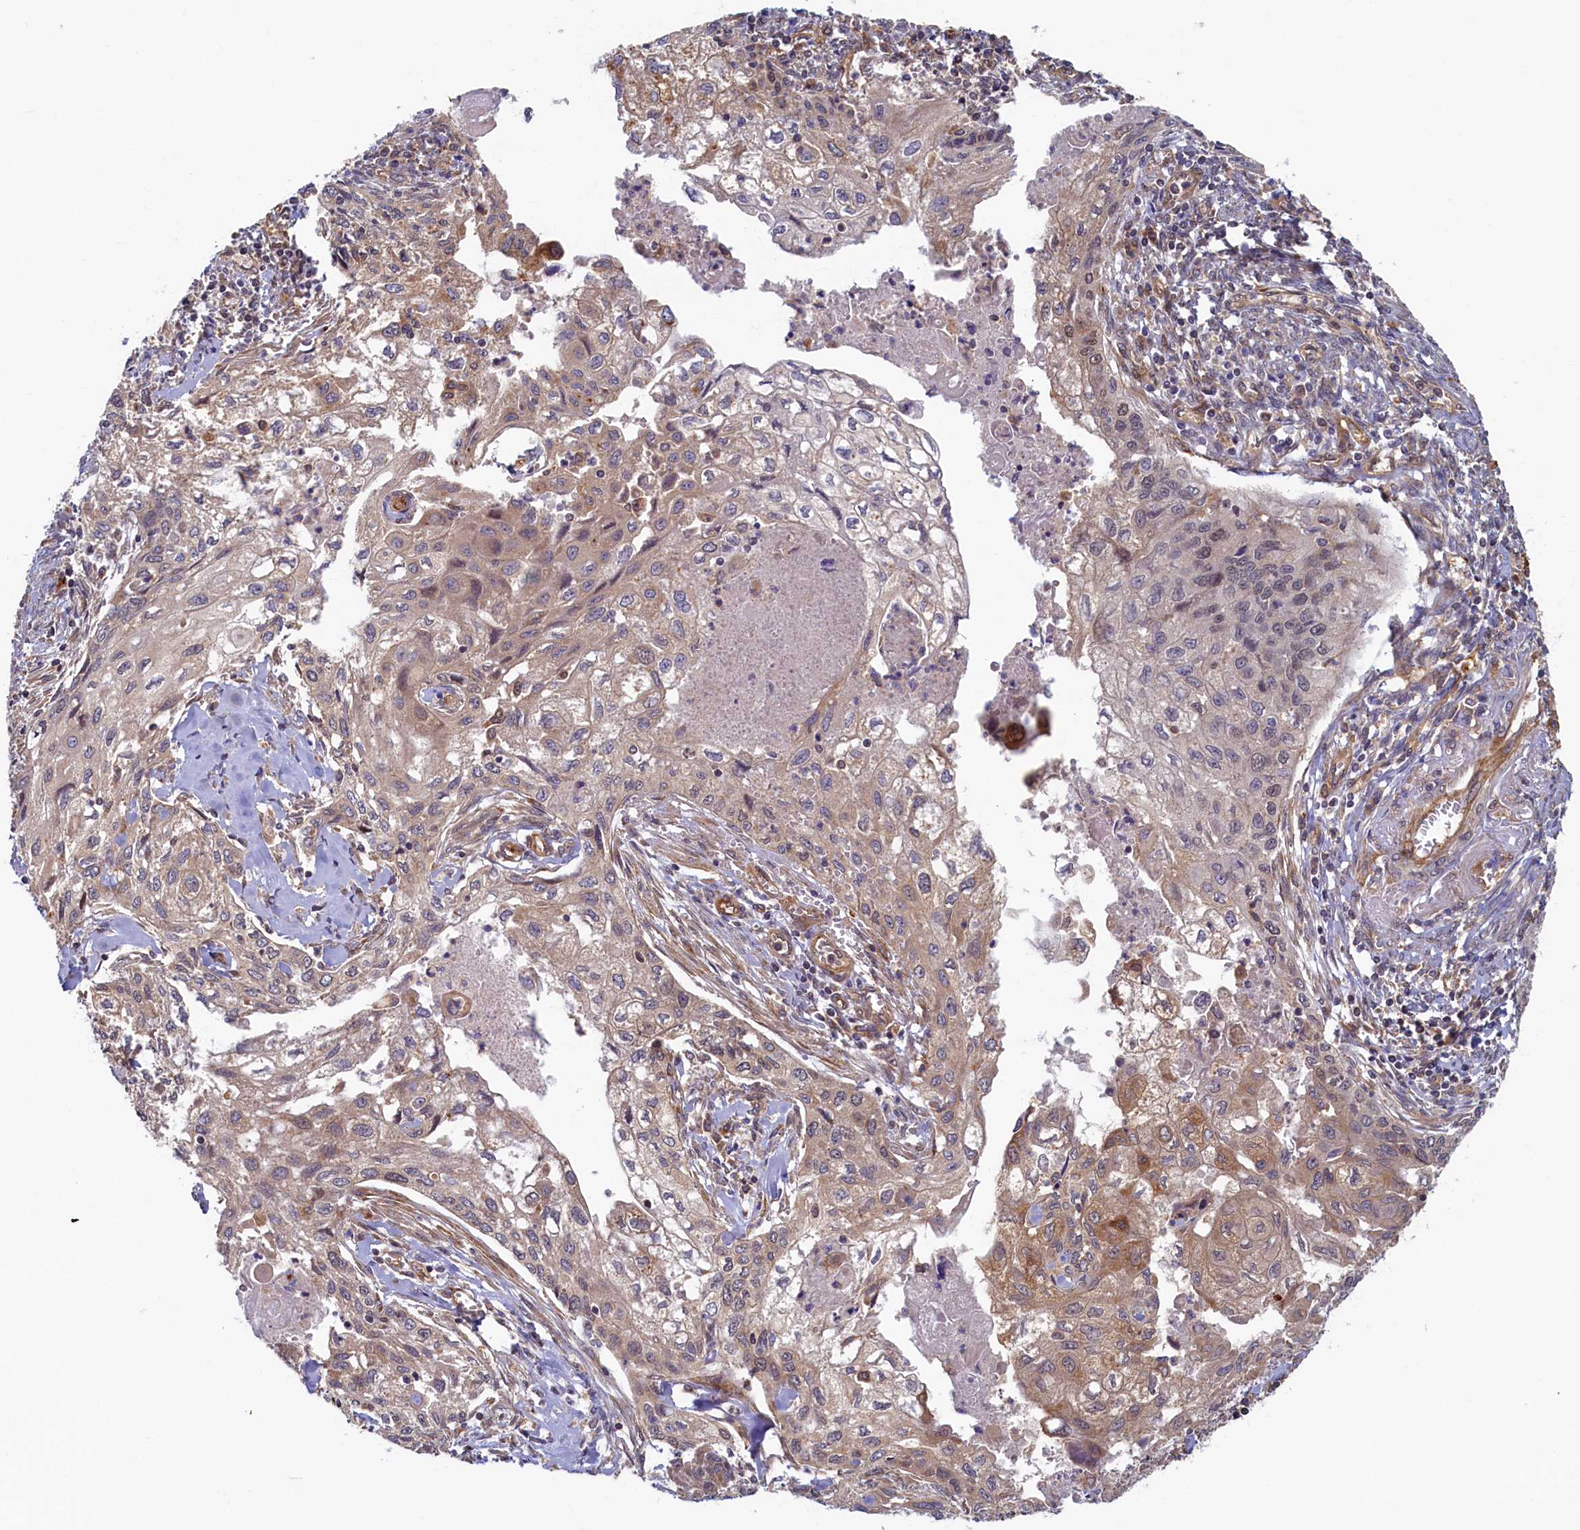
{"staining": {"intensity": "moderate", "quantity": "<25%", "location": "cytoplasmic/membranous"}, "tissue": "cervical cancer", "cell_type": "Tumor cells", "image_type": "cancer", "snomed": [{"axis": "morphology", "description": "Squamous cell carcinoma, NOS"}, {"axis": "topography", "description": "Cervix"}], "caption": "DAB (3,3'-diaminobenzidine) immunohistochemical staining of cervical cancer reveals moderate cytoplasmic/membranous protein positivity in about <25% of tumor cells.", "gene": "STX12", "patient": {"sex": "female", "age": 67}}